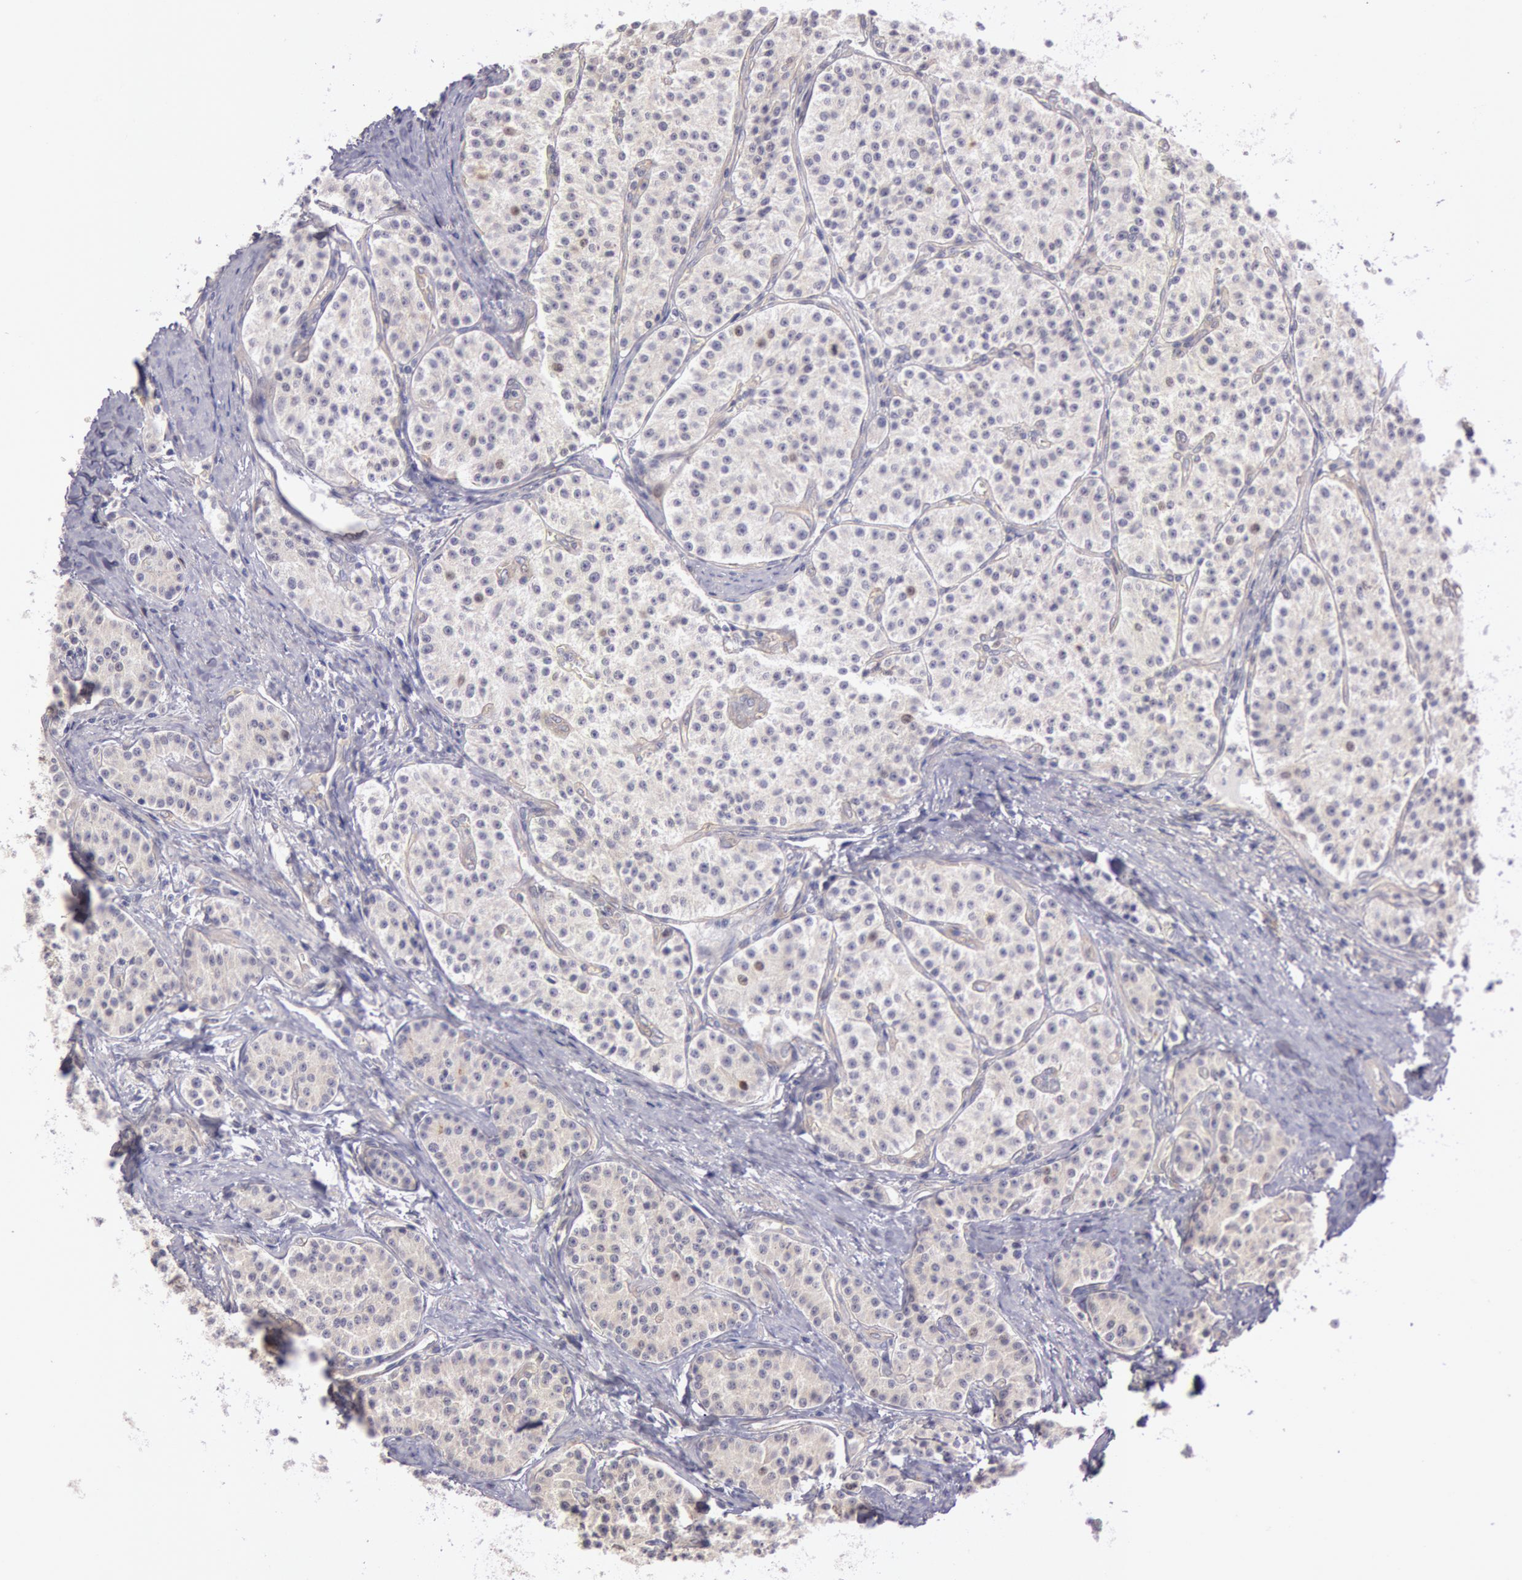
{"staining": {"intensity": "negative", "quantity": "none", "location": "none"}, "tissue": "carcinoid", "cell_type": "Tumor cells", "image_type": "cancer", "snomed": [{"axis": "morphology", "description": "Carcinoid, malignant, NOS"}, {"axis": "topography", "description": "Stomach"}], "caption": "This is an immunohistochemistry (IHC) histopathology image of human carcinoid. There is no expression in tumor cells.", "gene": "AMOTL1", "patient": {"sex": "female", "age": 76}}